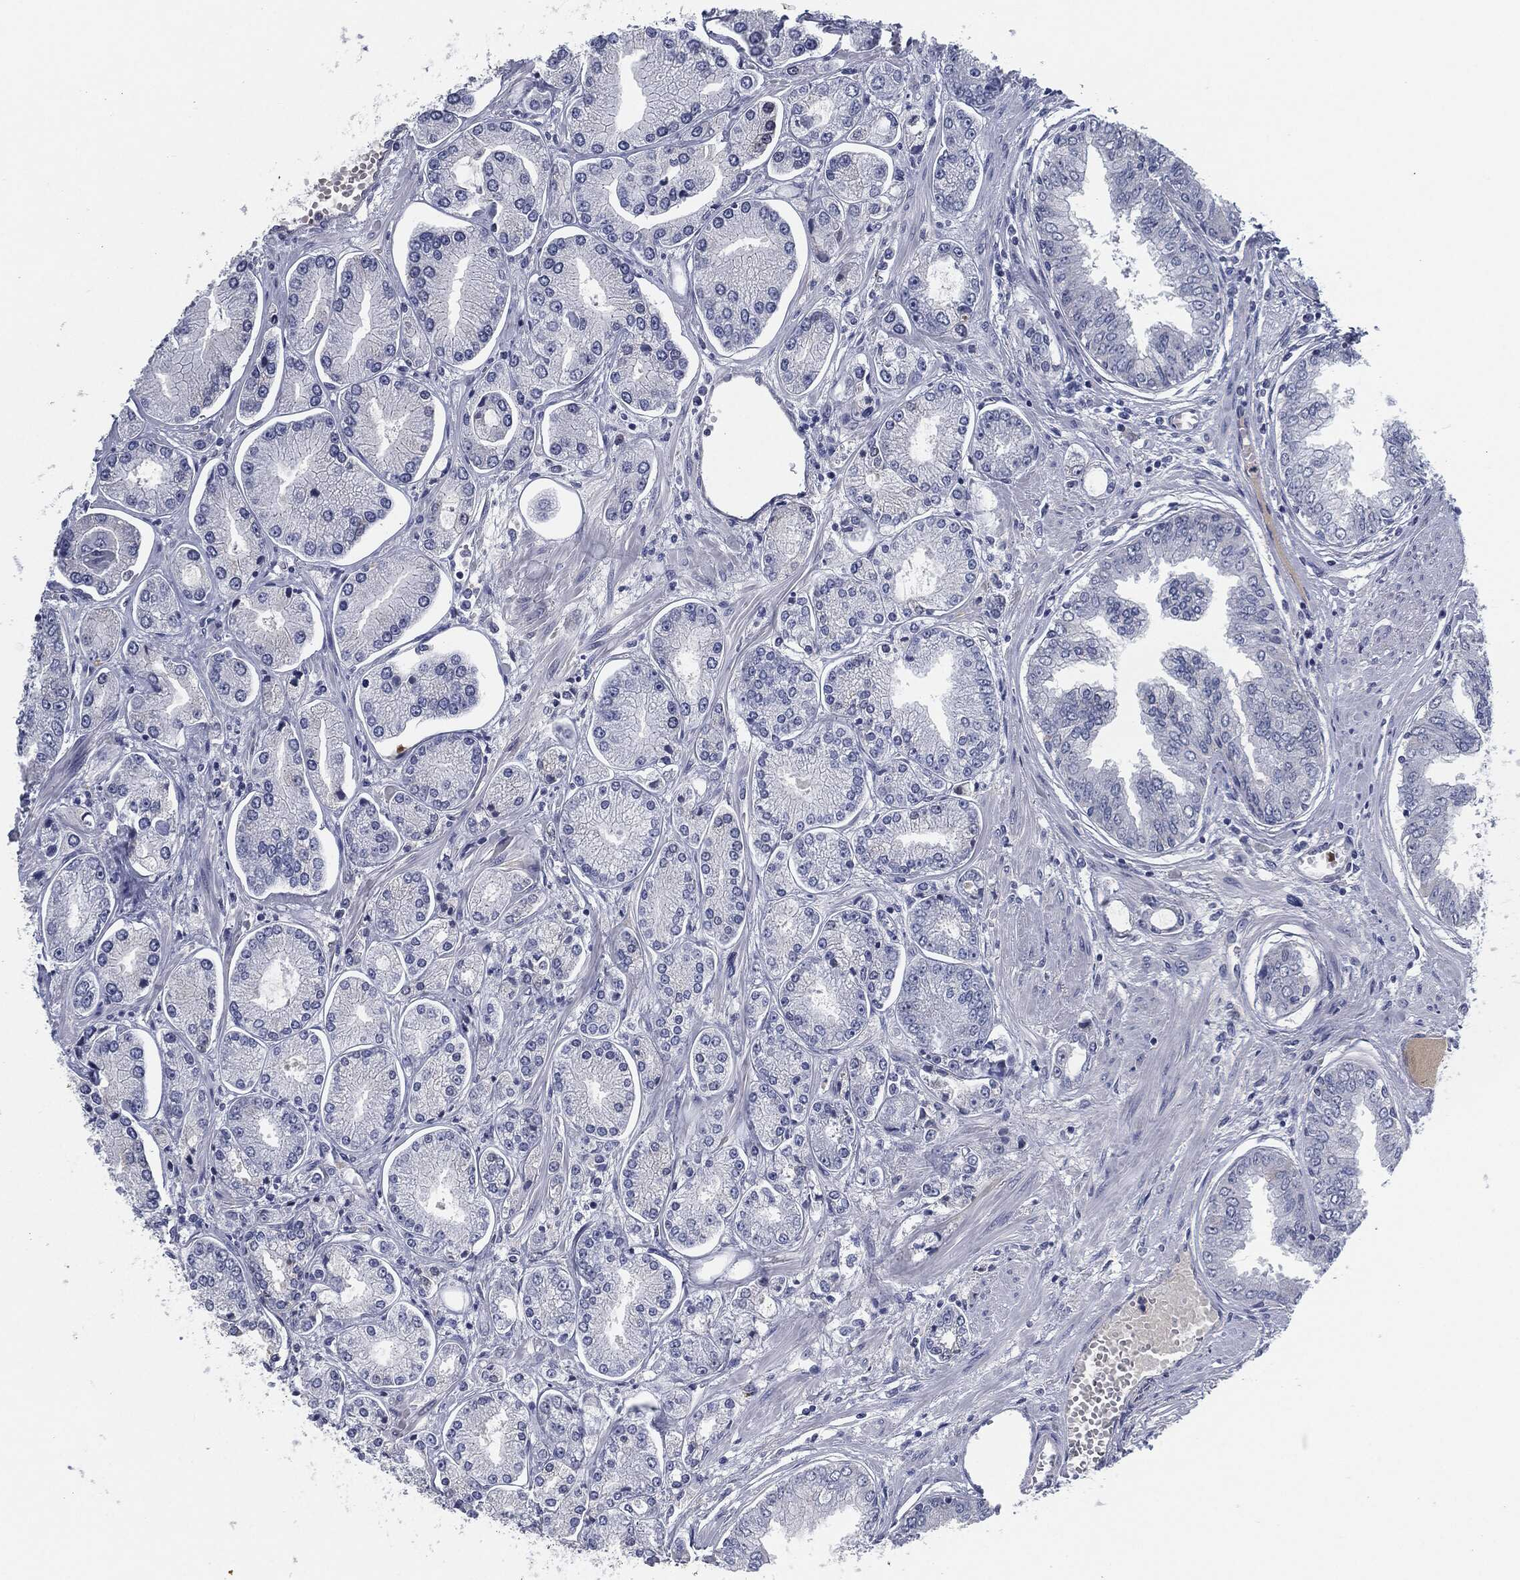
{"staining": {"intensity": "negative", "quantity": "none", "location": "none"}, "tissue": "prostate cancer", "cell_type": "Tumor cells", "image_type": "cancer", "snomed": [{"axis": "morphology", "description": "Adenocarcinoma, Low grade"}, {"axis": "topography", "description": "Prostate"}], "caption": "Immunohistochemistry (IHC) micrograph of neoplastic tissue: human prostate low-grade adenocarcinoma stained with DAB displays no significant protein staining in tumor cells.", "gene": "MST1", "patient": {"sex": "male", "age": 72}}